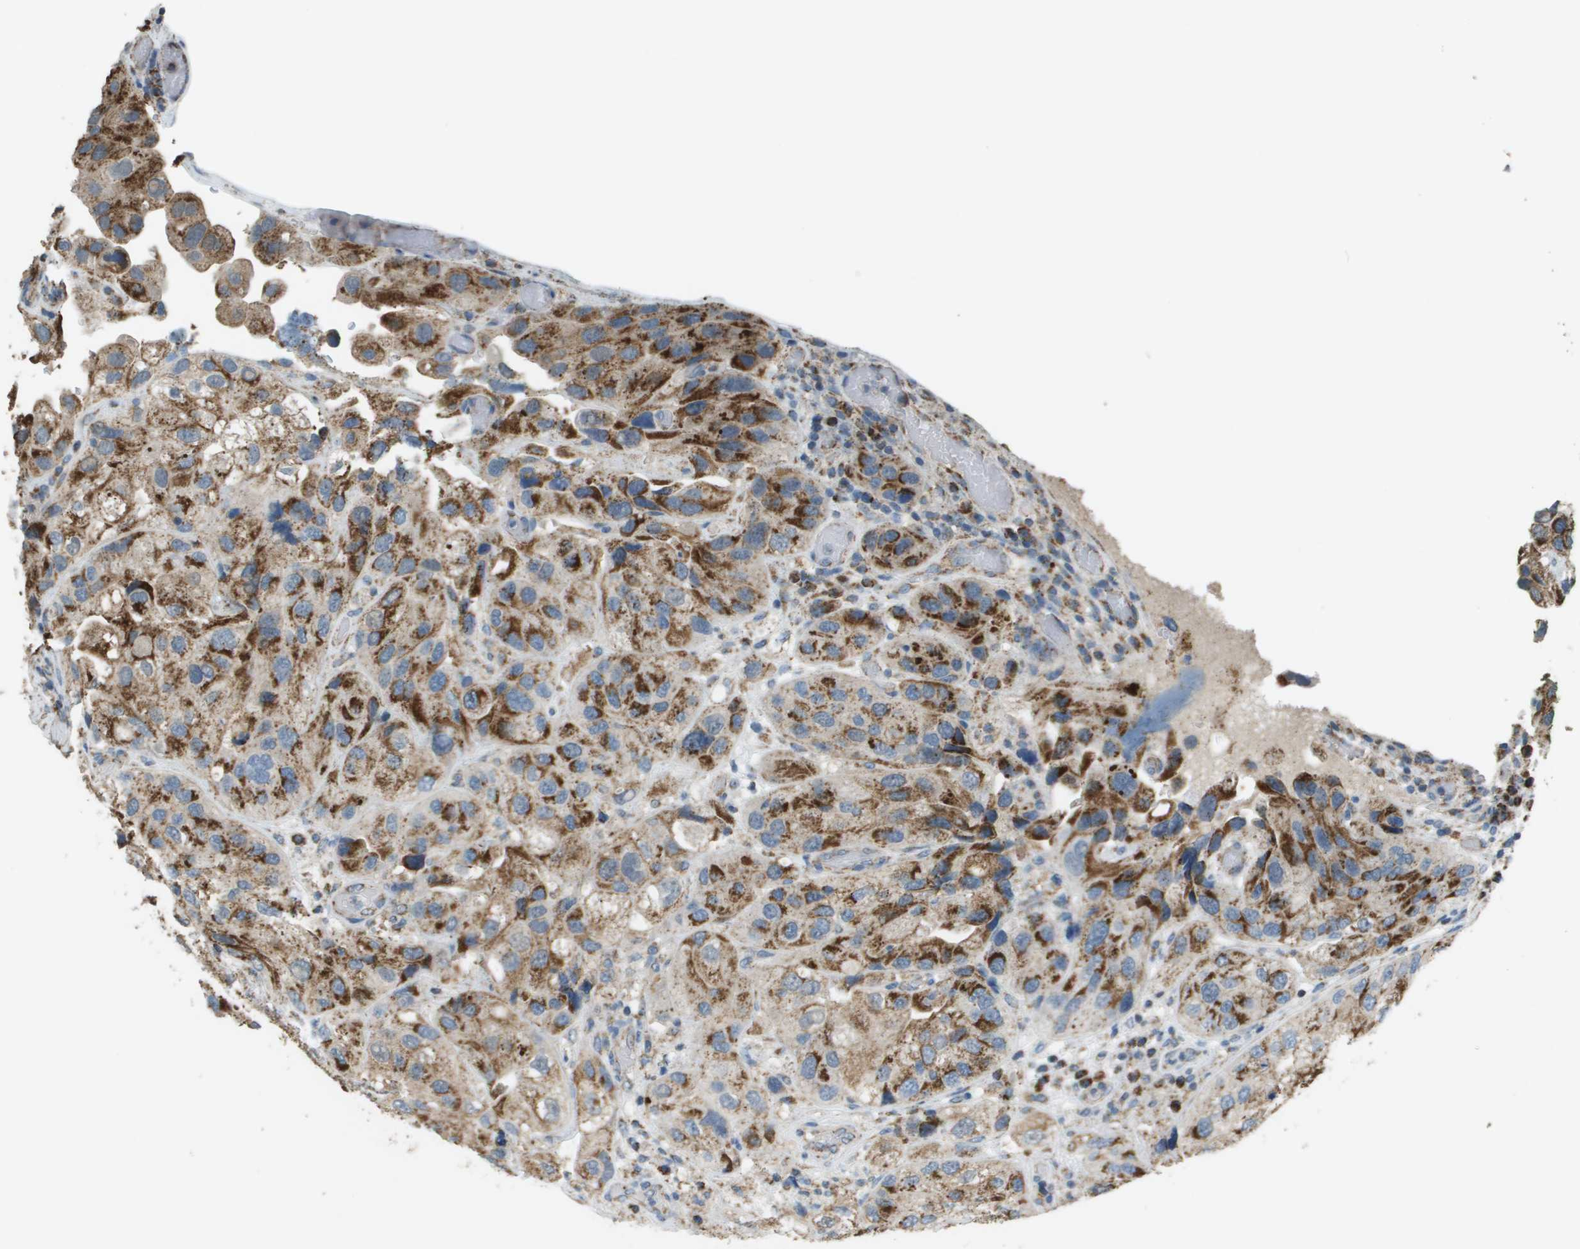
{"staining": {"intensity": "strong", "quantity": ">75%", "location": "cytoplasmic/membranous"}, "tissue": "urothelial cancer", "cell_type": "Tumor cells", "image_type": "cancer", "snomed": [{"axis": "morphology", "description": "Urothelial carcinoma, High grade"}, {"axis": "topography", "description": "Urinary bladder"}], "caption": "A photomicrograph of human urothelial carcinoma (high-grade) stained for a protein displays strong cytoplasmic/membranous brown staining in tumor cells.", "gene": "FH", "patient": {"sex": "female", "age": 64}}